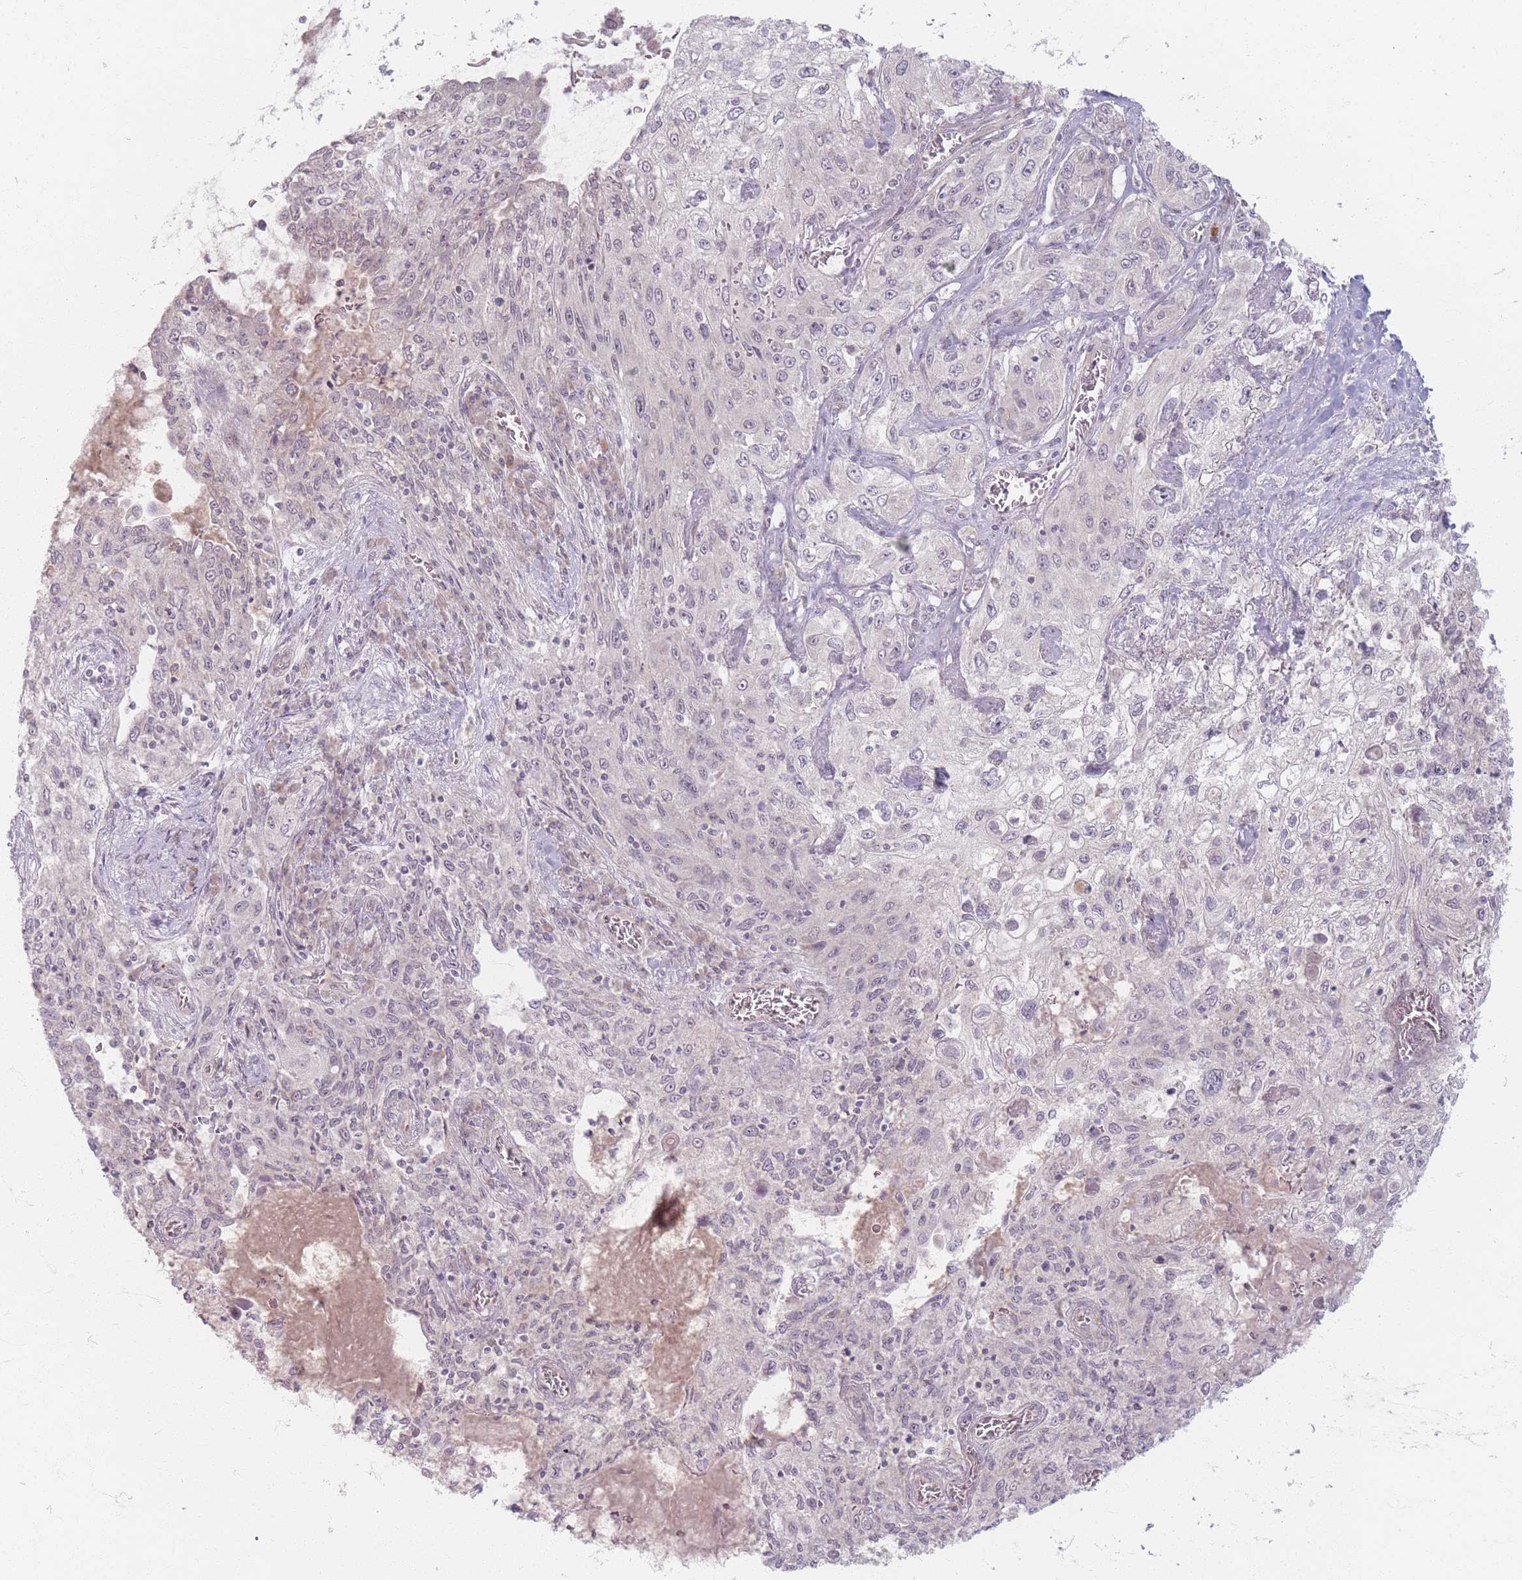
{"staining": {"intensity": "negative", "quantity": "none", "location": "none"}, "tissue": "lung cancer", "cell_type": "Tumor cells", "image_type": "cancer", "snomed": [{"axis": "morphology", "description": "Squamous cell carcinoma, NOS"}, {"axis": "topography", "description": "Lung"}], "caption": "Tumor cells show no significant expression in lung cancer.", "gene": "GABRA6", "patient": {"sex": "female", "age": 69}}